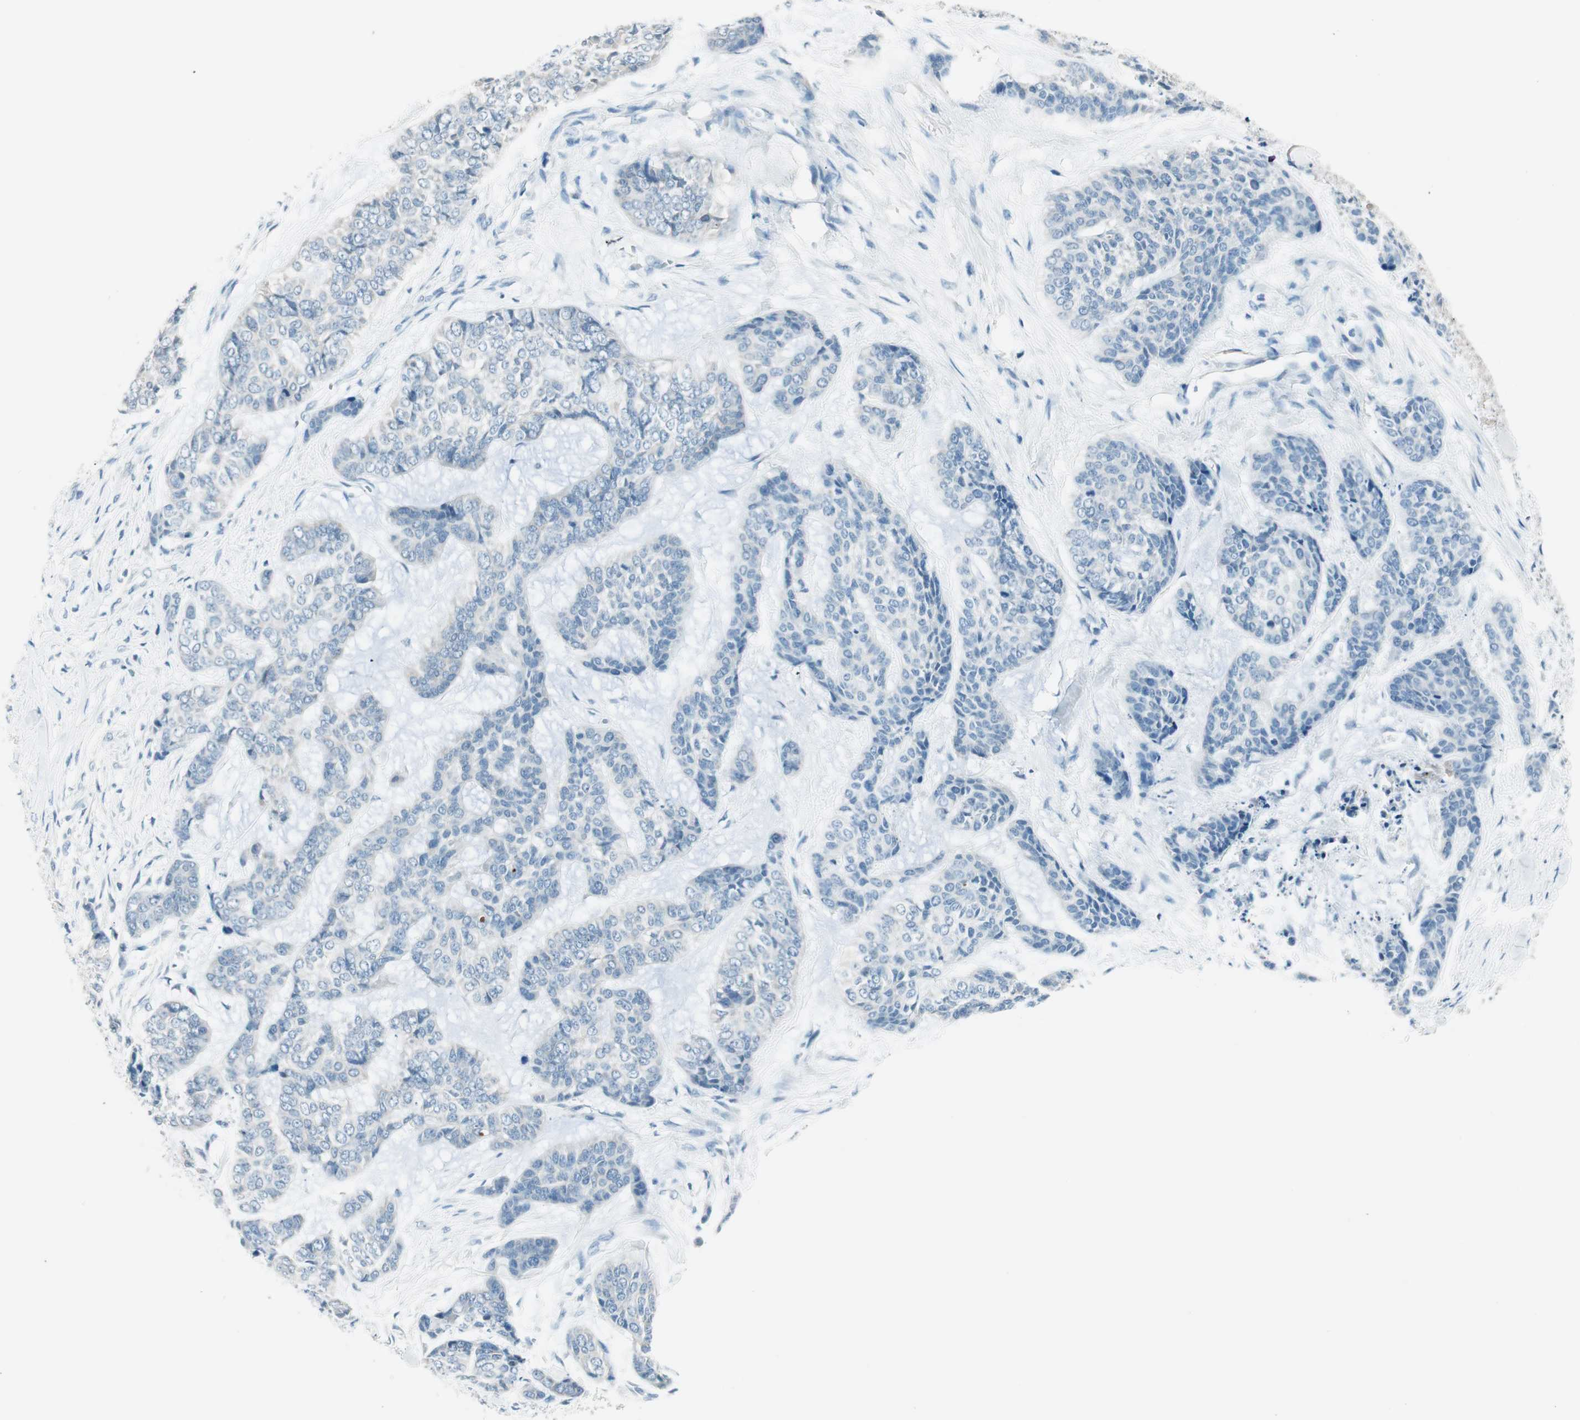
{"staining": {"intensity": "negative", "quantity": "none", "location": "none"}, "tissue": "skin cancer", "cell_type": "Tumor cells", "image_type": "cancer", "snomed": [{"axis": "morphology", "description": "Basal cell carcinoma"}, {"axis": "topography", "description": "Skin"}], "caption": "Human basal cell carcinoma (skin) stained for a protein using immunohistochemistry exhibits no positivity in tumor cells.", "gene": "GNAO1", "patient": {"sex": "female", "age": 64}}